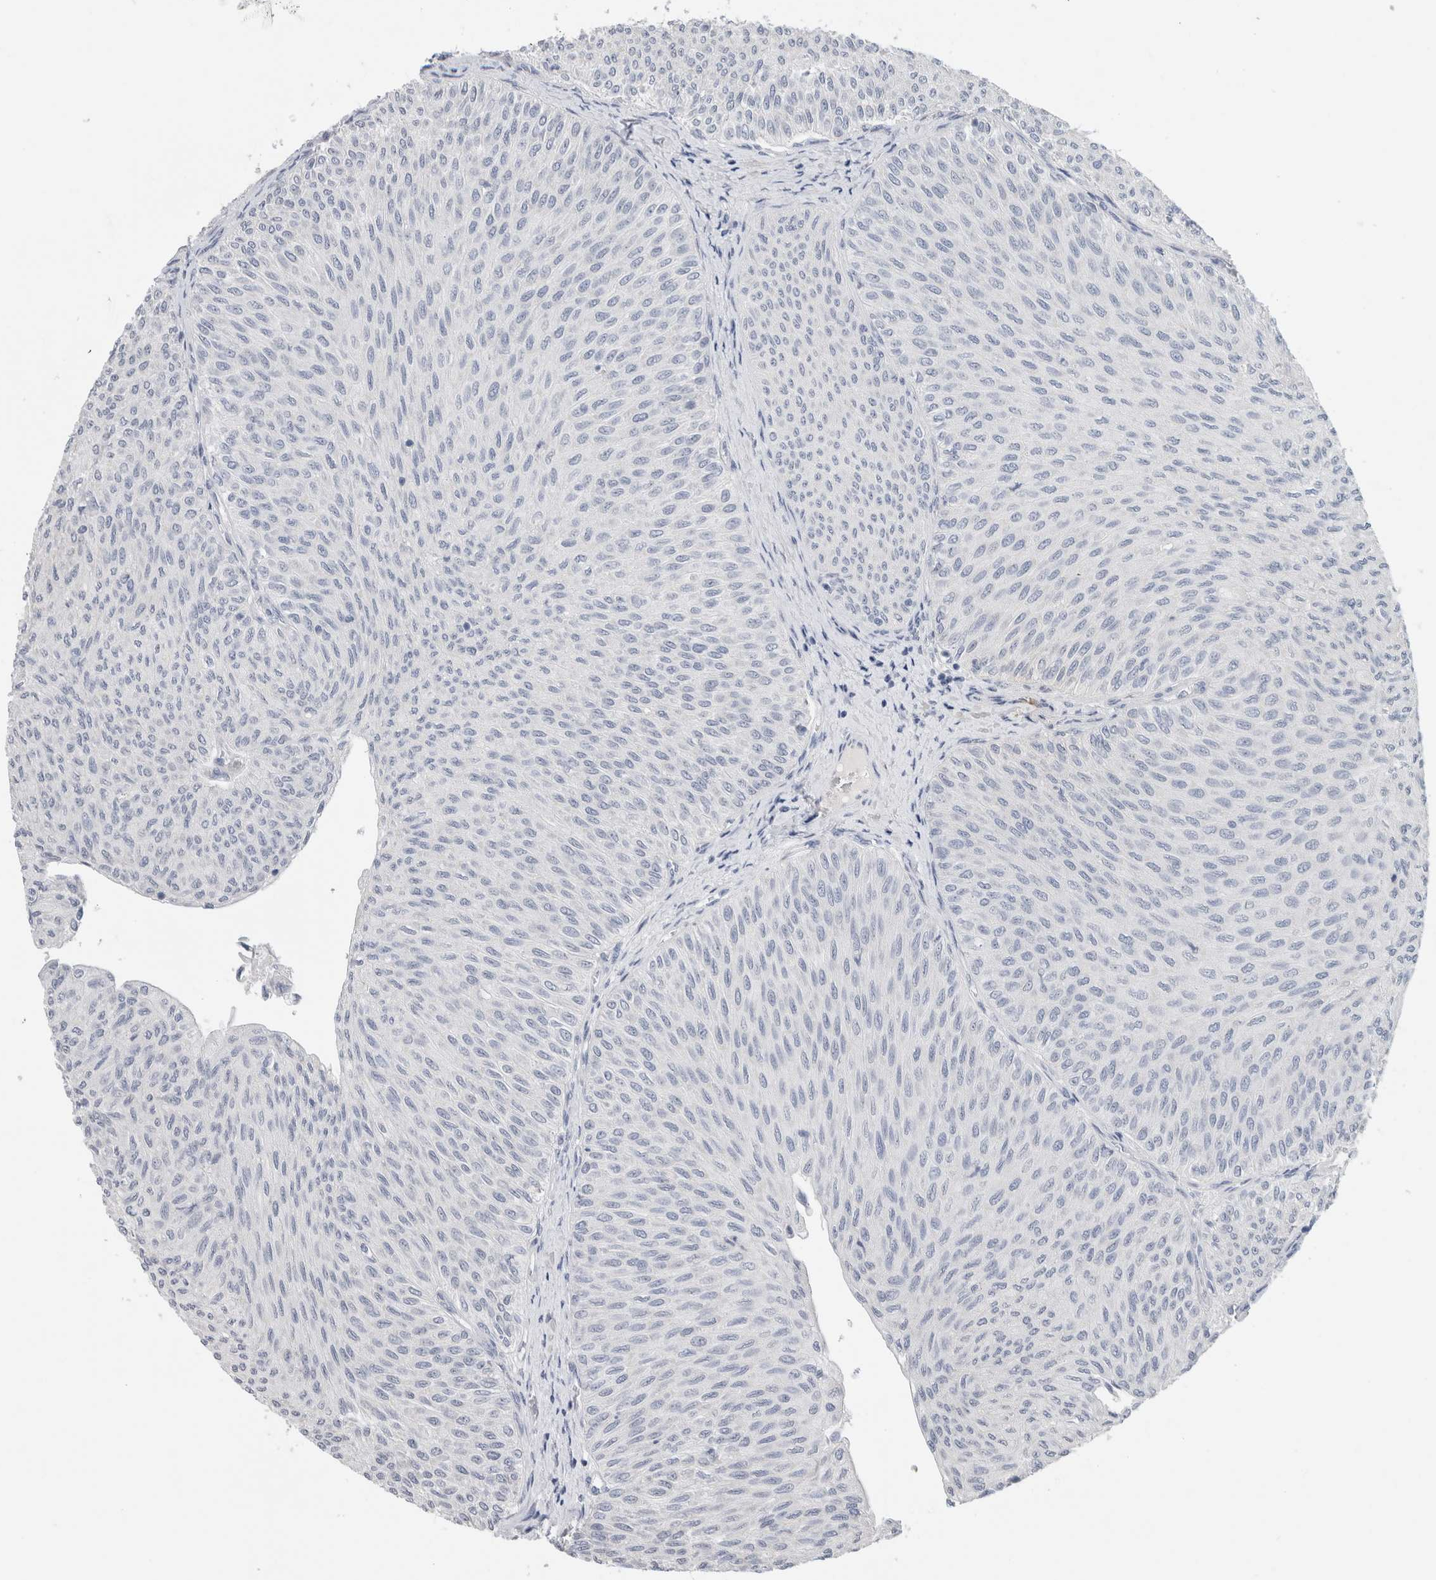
{"staining": {"intensity": "negative", "quantity": "none", "location": "none"}, "tissue": "urothelial cancer", "cell_type": "Tumor cells", "image_type": "cancer", "snomed": [{"axis": "morphology", "description": "Urothelial carcinoma, Low grade"}, {"axis": "topography", "description": "Urinary bladder"}], "caption": "A high-resolution image shows IHC staining of urothelial carcinoma (low-grade), which reveals no significant staining in tumor cells. (DAB immunohistochemistry (IHC) with hematoxylin counter stain).", "gene": "BCAN", "patient": {"sex": "male", "age": 78}}